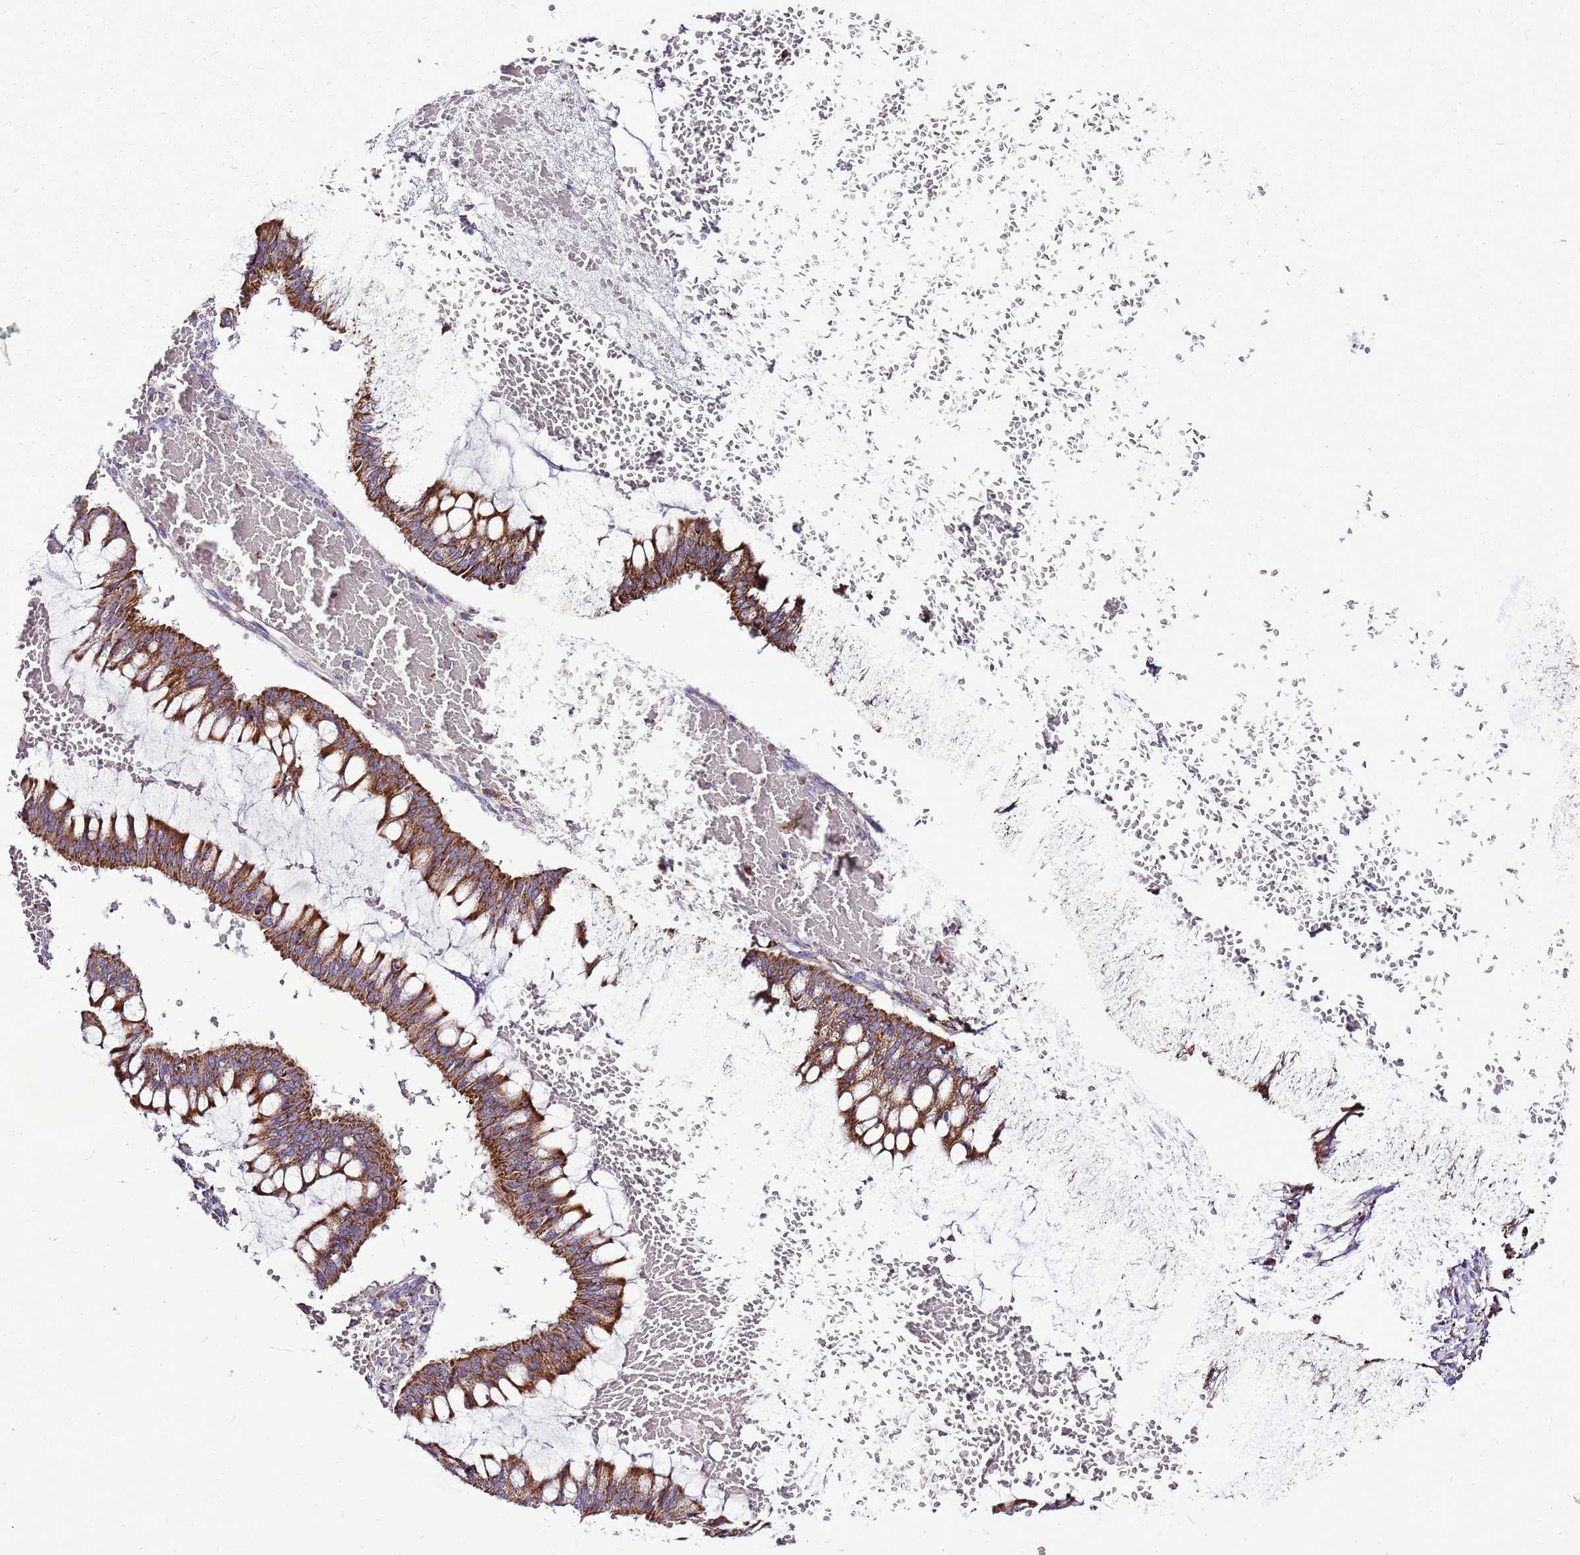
{"staining": {"intensity": "moderate", "quantity": ">75%", "location": "cytoplasmic/membranous"}, "tissue": "ovarian cancer", "cell_type": "Tumor cells", "image_type": "cancer", "snomed": [{"axis": "morphology", "description": "Cystadenocarcinoma, mucinous, NOS"}, {"axis": "topography", "description": "Ovary"}], "caption": "Immunohistochemical staining of human mucinous cystadenocarcinoma (ovarian) displays moderate cytoplasmic/membranous protein expression in about >75% of tumor cells.", "gene": "GCDH", "patient": {"sex": "female", "age": 73}}